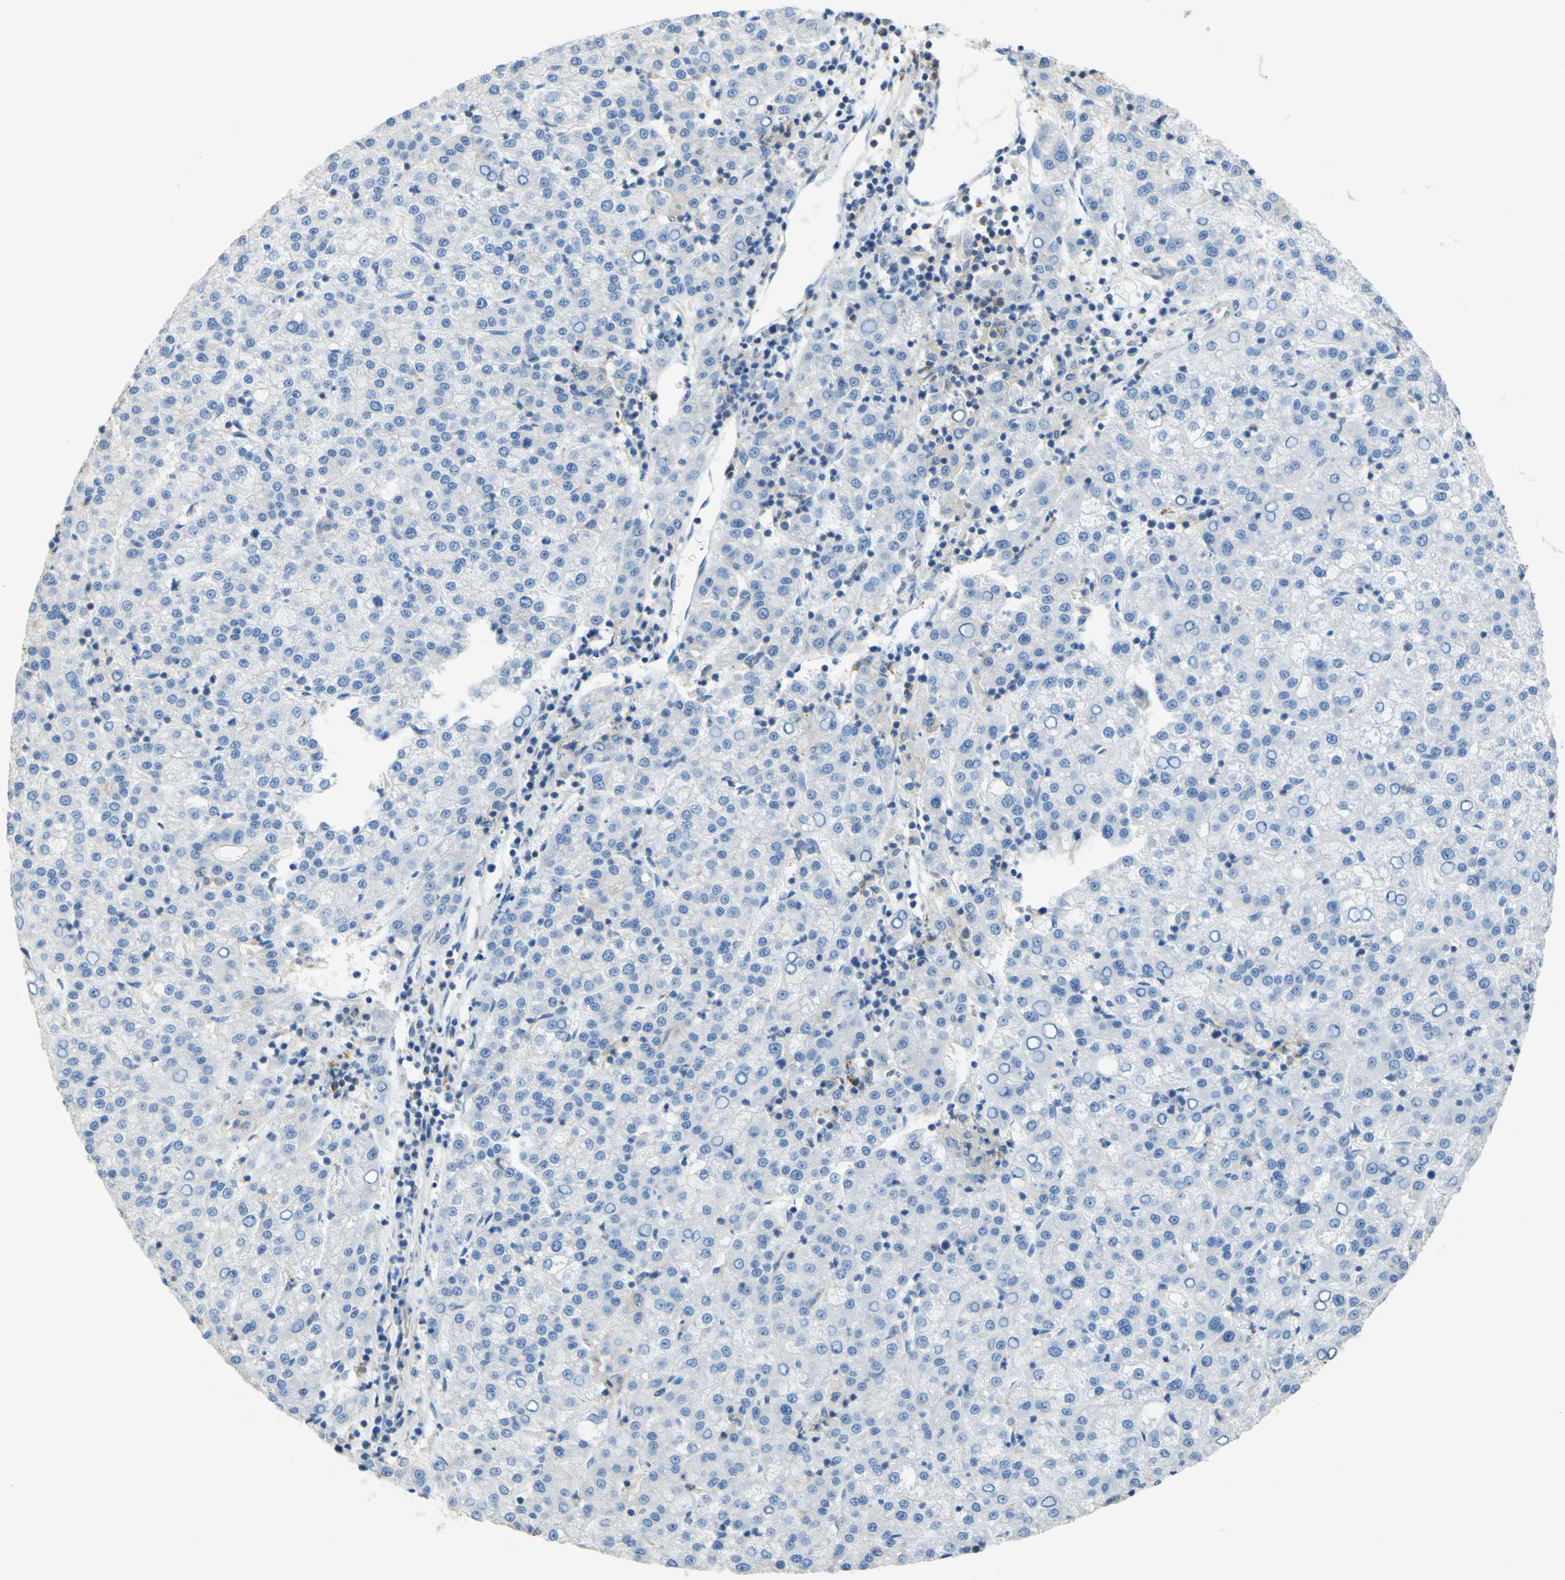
{"staining": {"intensity": "negative", "quantity": "none", "location": "none"}, "tissue": "liver cancer", "cell_type": "Tumor cells", "image_type": "cancer", "snomed": [{"axis": "morphology", "description": "Carcinoma, Hepatocellular, NOS"}, {"axis": "topography", "description": "Liver"}], "caption": "Tumor cells show no significant expression in liver cancer. (Brightfield microscopy of DAB (3,3'-diaminobenzidine) immunohistochemistry at high magnification).", "gene": "OGN", "patient": {"sex": "female", "age": 58}}